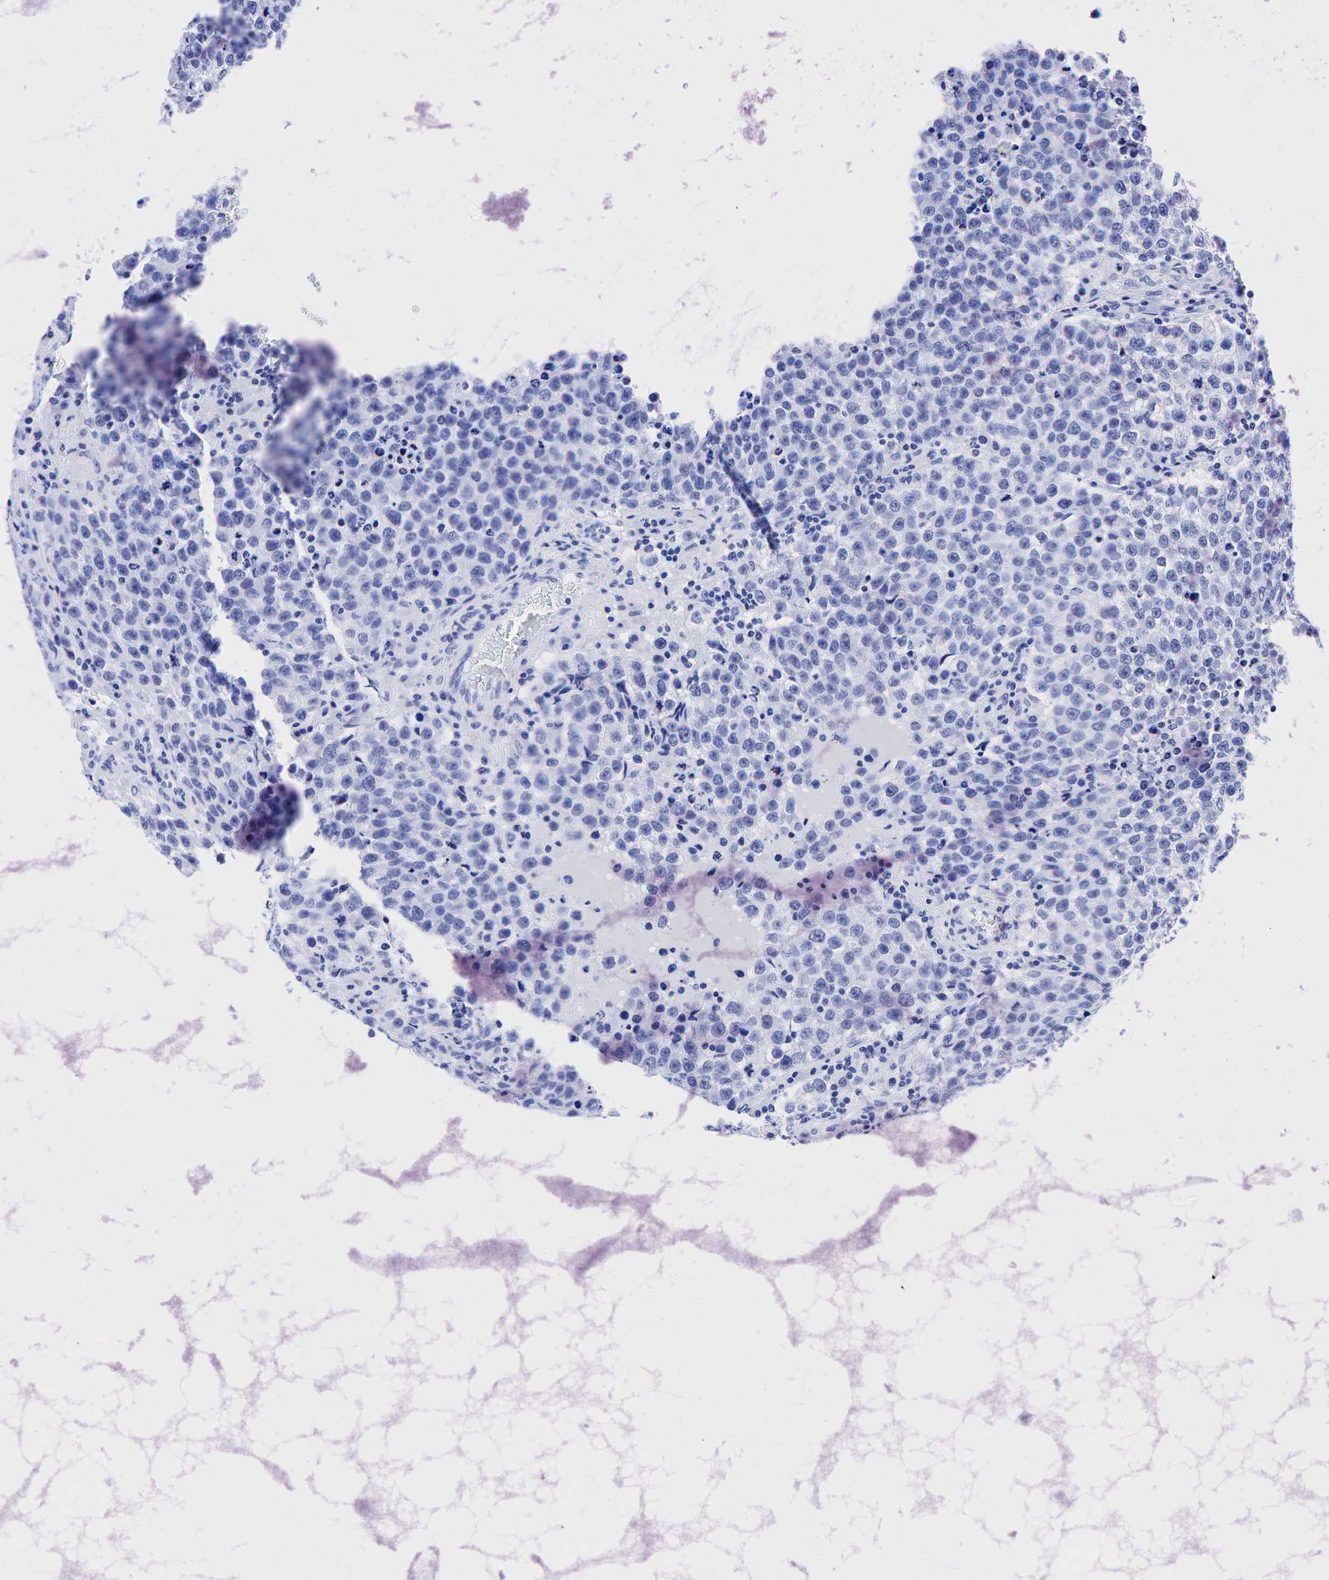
{"staining": {"intensity": "negative", "quantity": "none", "location": "none"}, "tissue": "testis cancer", "cell_type": "Tumor cells", "image_type": "cancer", "snomed": [{"axis": "morphology", "description": "Seminoma, NOS"}, {"axis": "topography", "description": "Testis"}], "caption": "Immunohistochemistry photomicrograph of testis cancer stained for a protein (brown), which displays no staining in tumor cells.", "gene": "KRT19", "patient": {"sex": "male", "age": 36}}